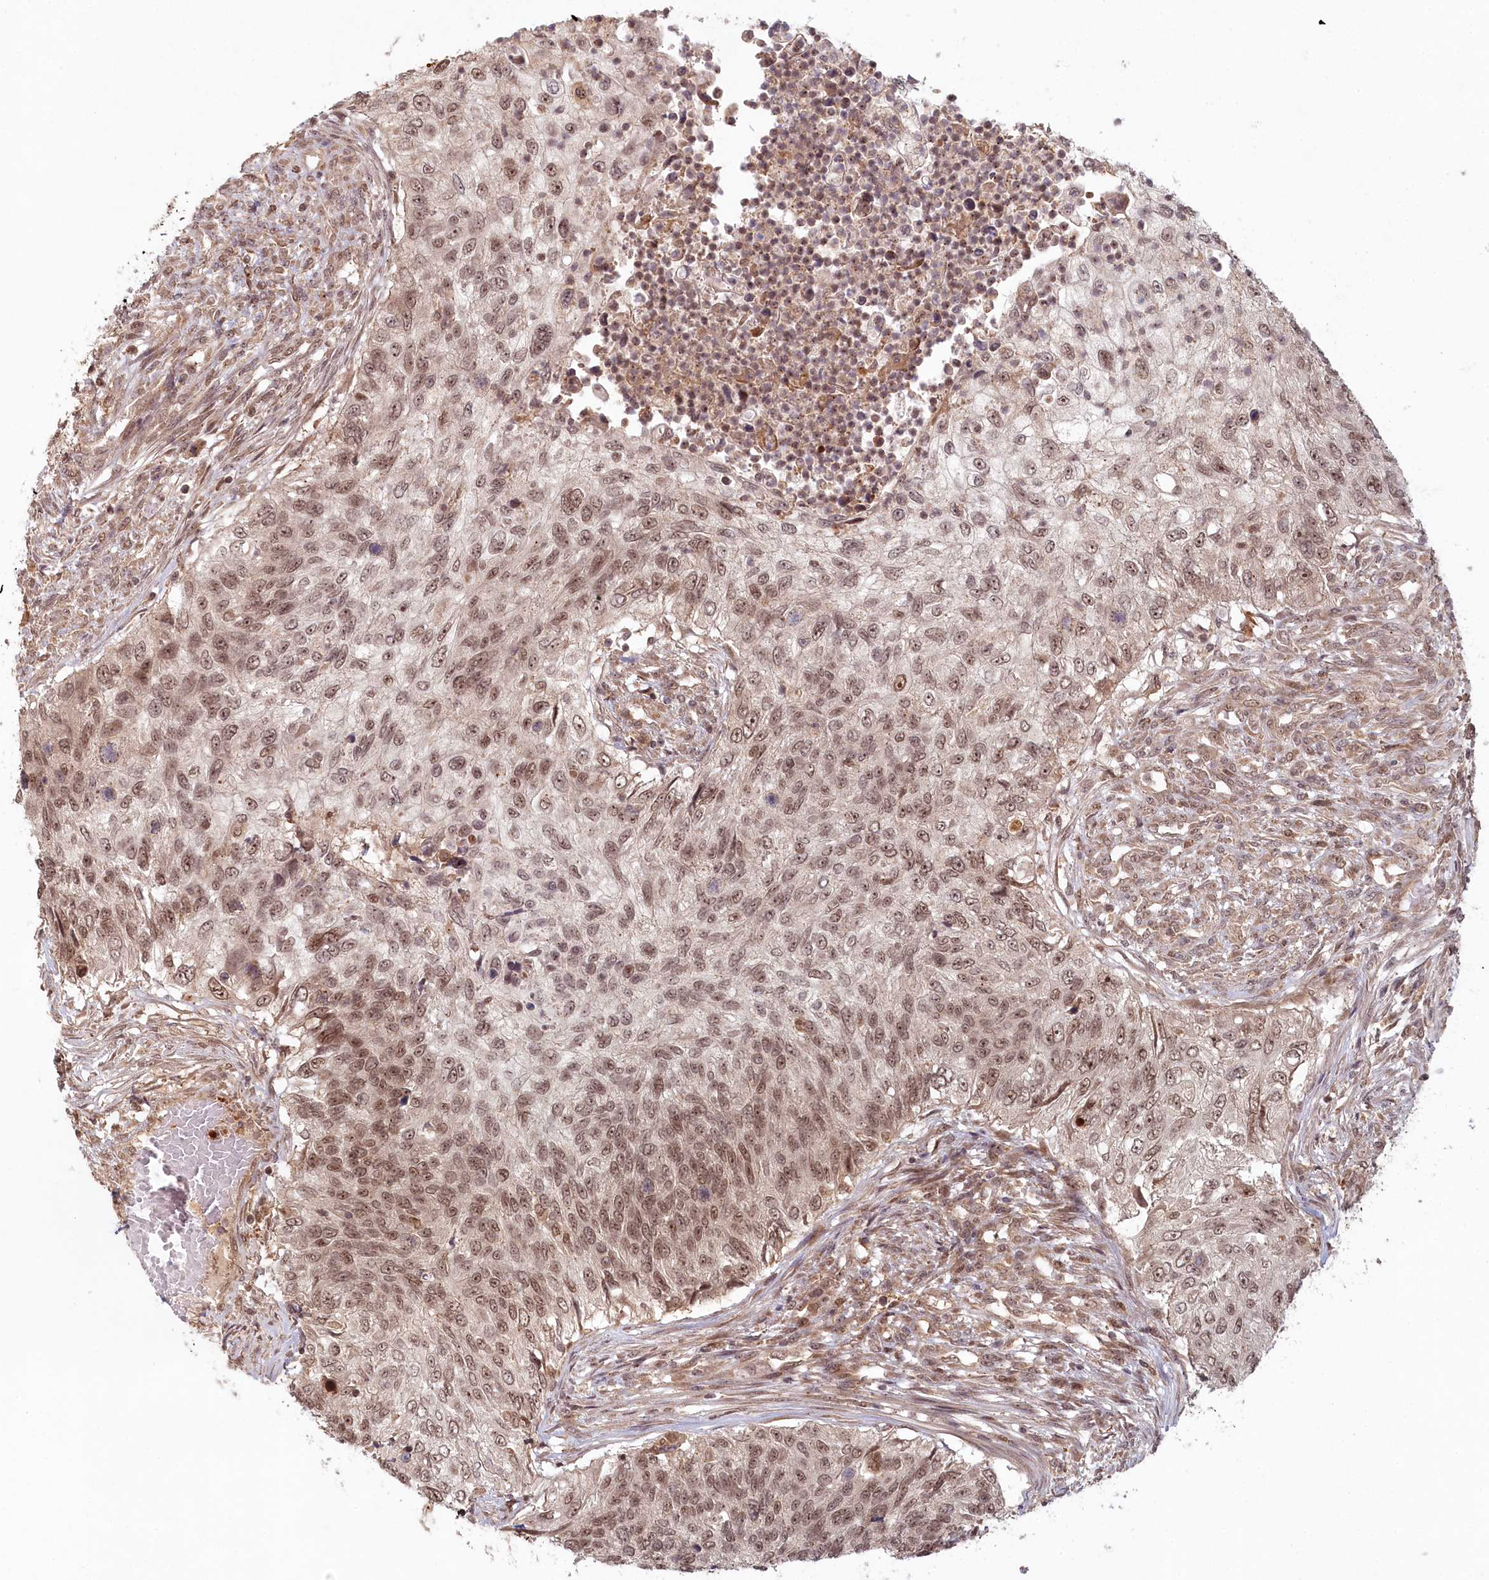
{"staining": {"intensity": "moderate", "quantity": ">75%", "location": "nuclear"}, "tissue": "urothelial cancer", "cell_type": "Tumor cells", "image_type": "cancer", "snomed": [{"axis": "morphology", "description": "Urothelial carcinoma, High grade"}, {"axis": "topography", "description": "Urinary bladder"}], "caption": "Immunohistochemical staining of urothelial cancer exhibits moderate nuclear protein positivity in approximately >75% of tumor cells.", "gene": "WAPL", "patient": {"sex": "female", "age": 60}}